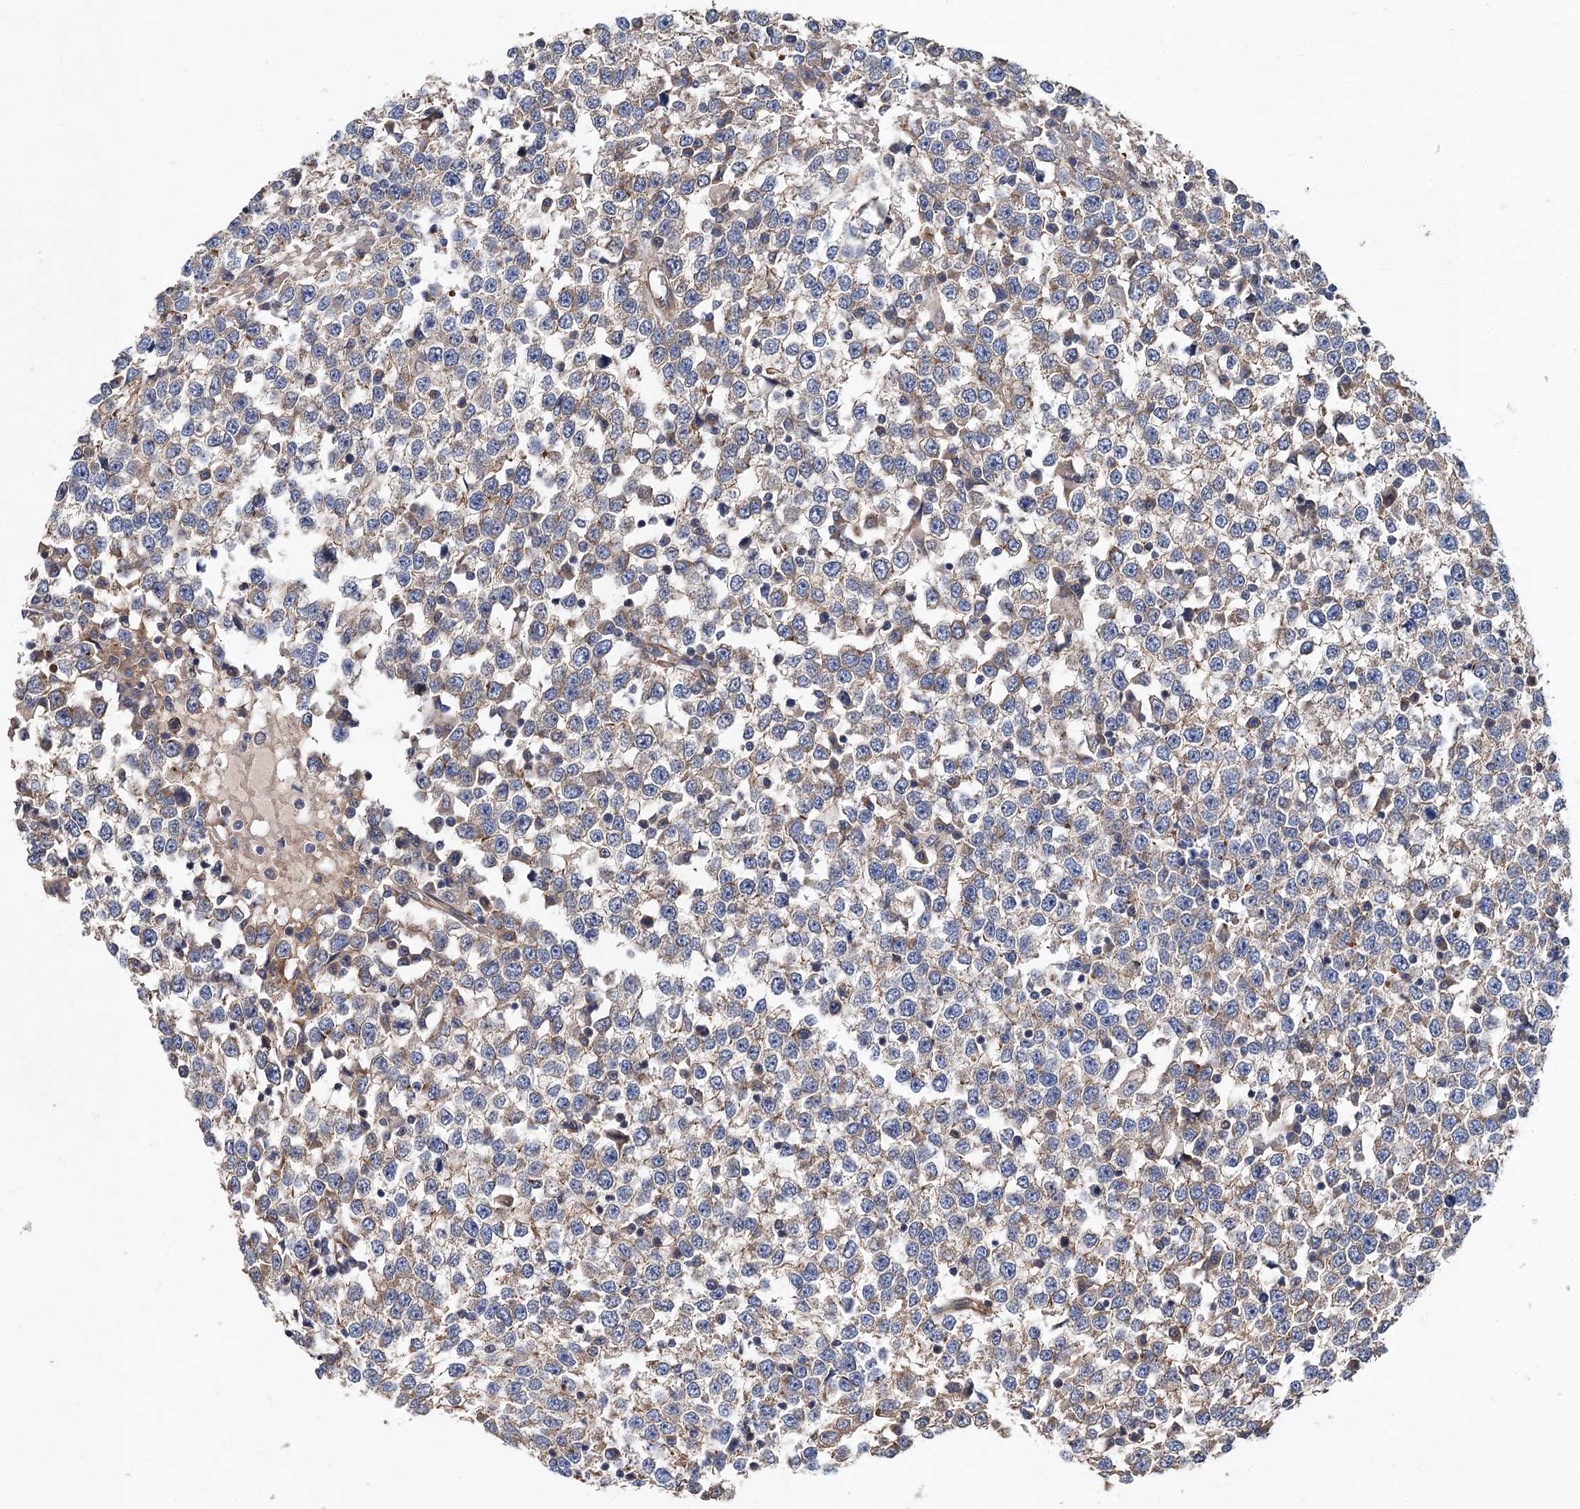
{"staining": {"intensity": "weak", "quantity": "25%-75%", "location": "cytoplasmic/membranous"}, "tissue": "testis cancer", "cell_type": "Tumor cells", "image_type": "cancer", "snomed": [{"axis": "morphology", "description": "Seminoma, NOS"}, {"axis": "topography", "description": "Testis"}], "caption": "The immunohistochemical stain labels weak cytoplasmic/membranous positivity in tumor cells of testis cancer tissue.", "gene": "PJA2", "patient": {"sex": "male", "age": 65}}